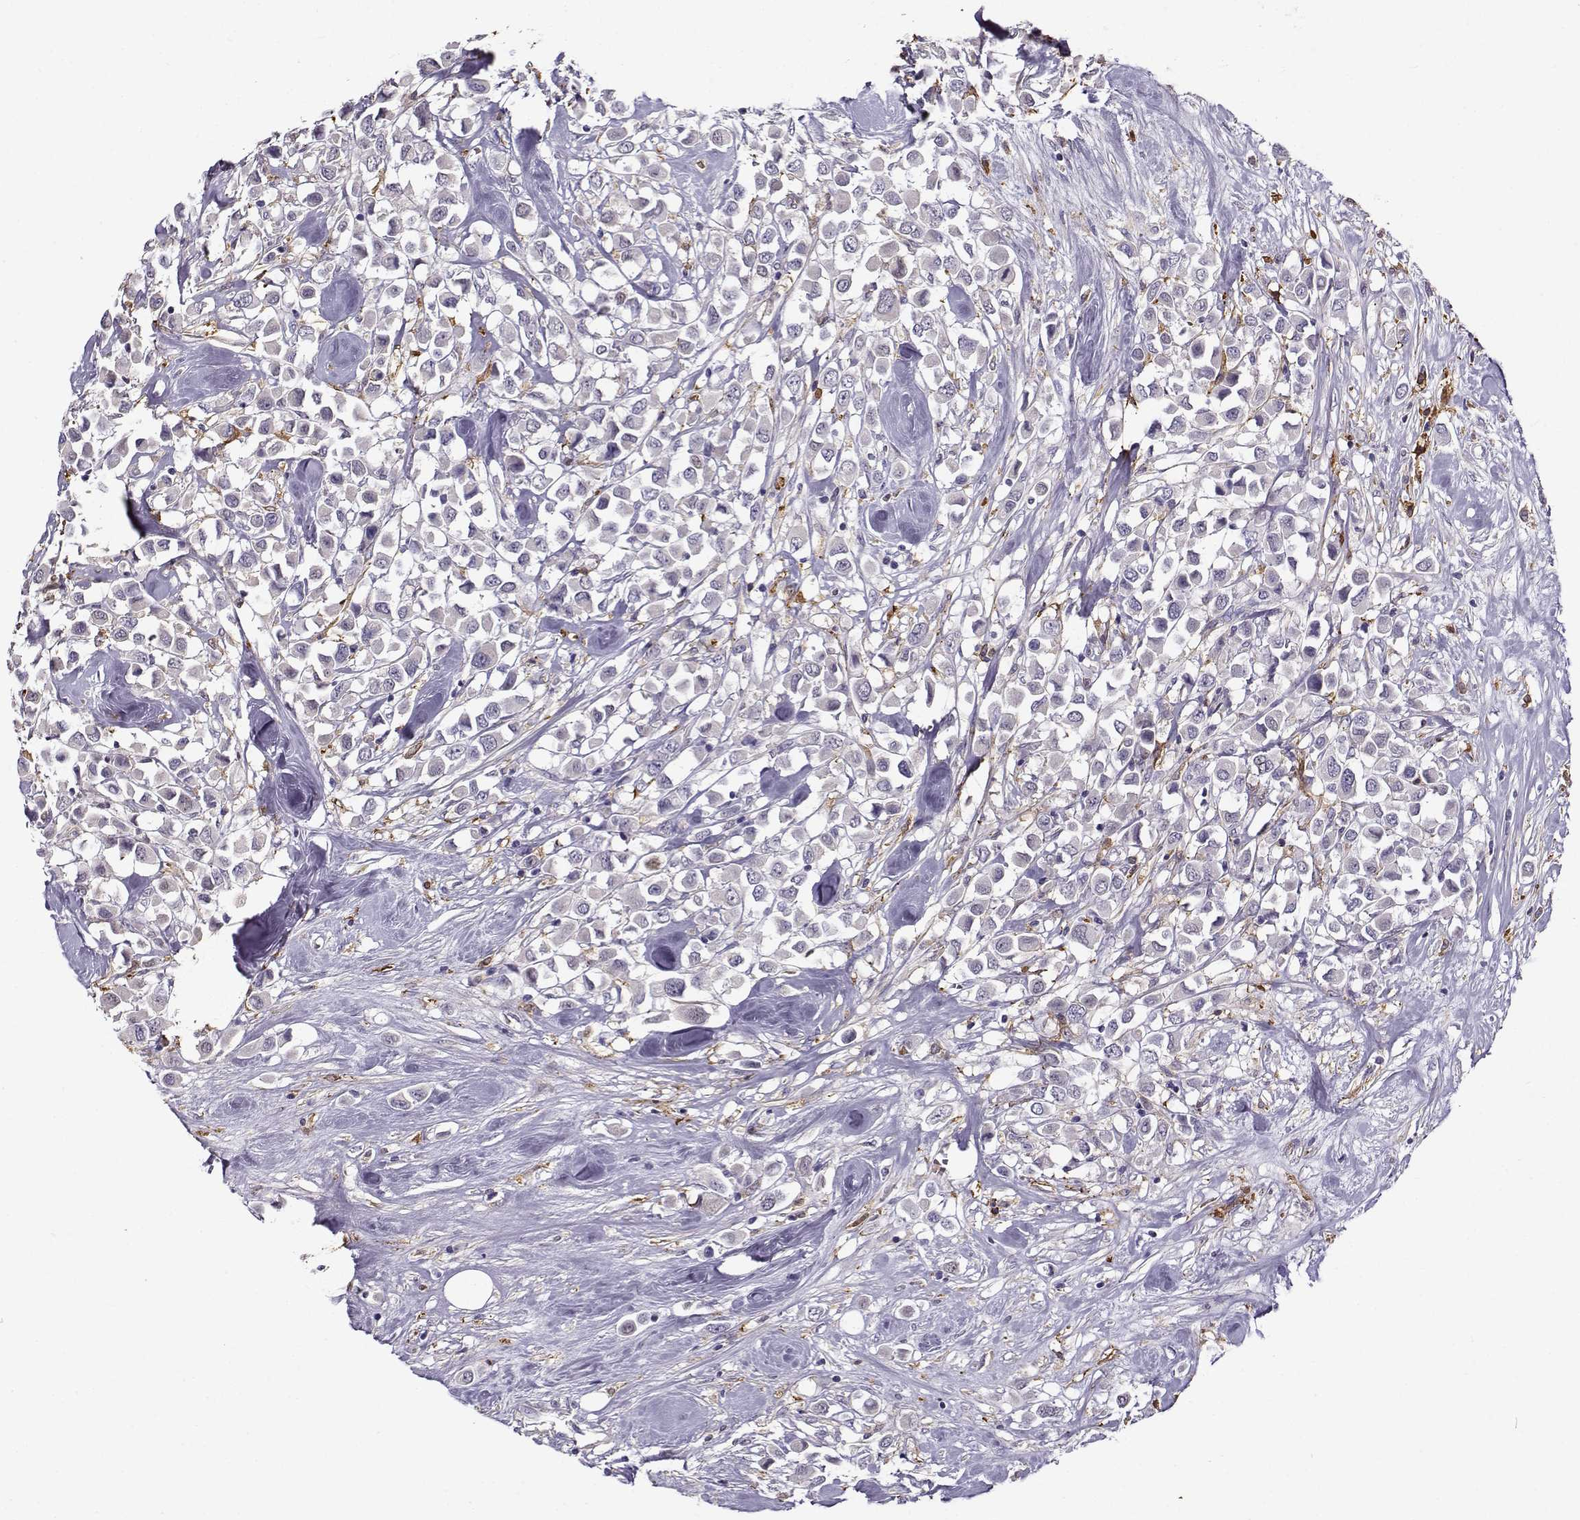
{"staining": {"intensity": "negative", "quantity": "none", "location": "none"}, "tissue": "breast cancer", "cell_type": "Tumor cells", "image_type": "cancer", "snomed": [{"axis": "morphology", "description": "Duct carcinoma"}, {"axis": "topography", "description": "Breast"}], "caption": "Image shows no significant protein expression in tumor cells of infiltrating ductal carcinoma (breast).", "gene": "UCP3", "patient": {"sex": "female", "age": 61}}